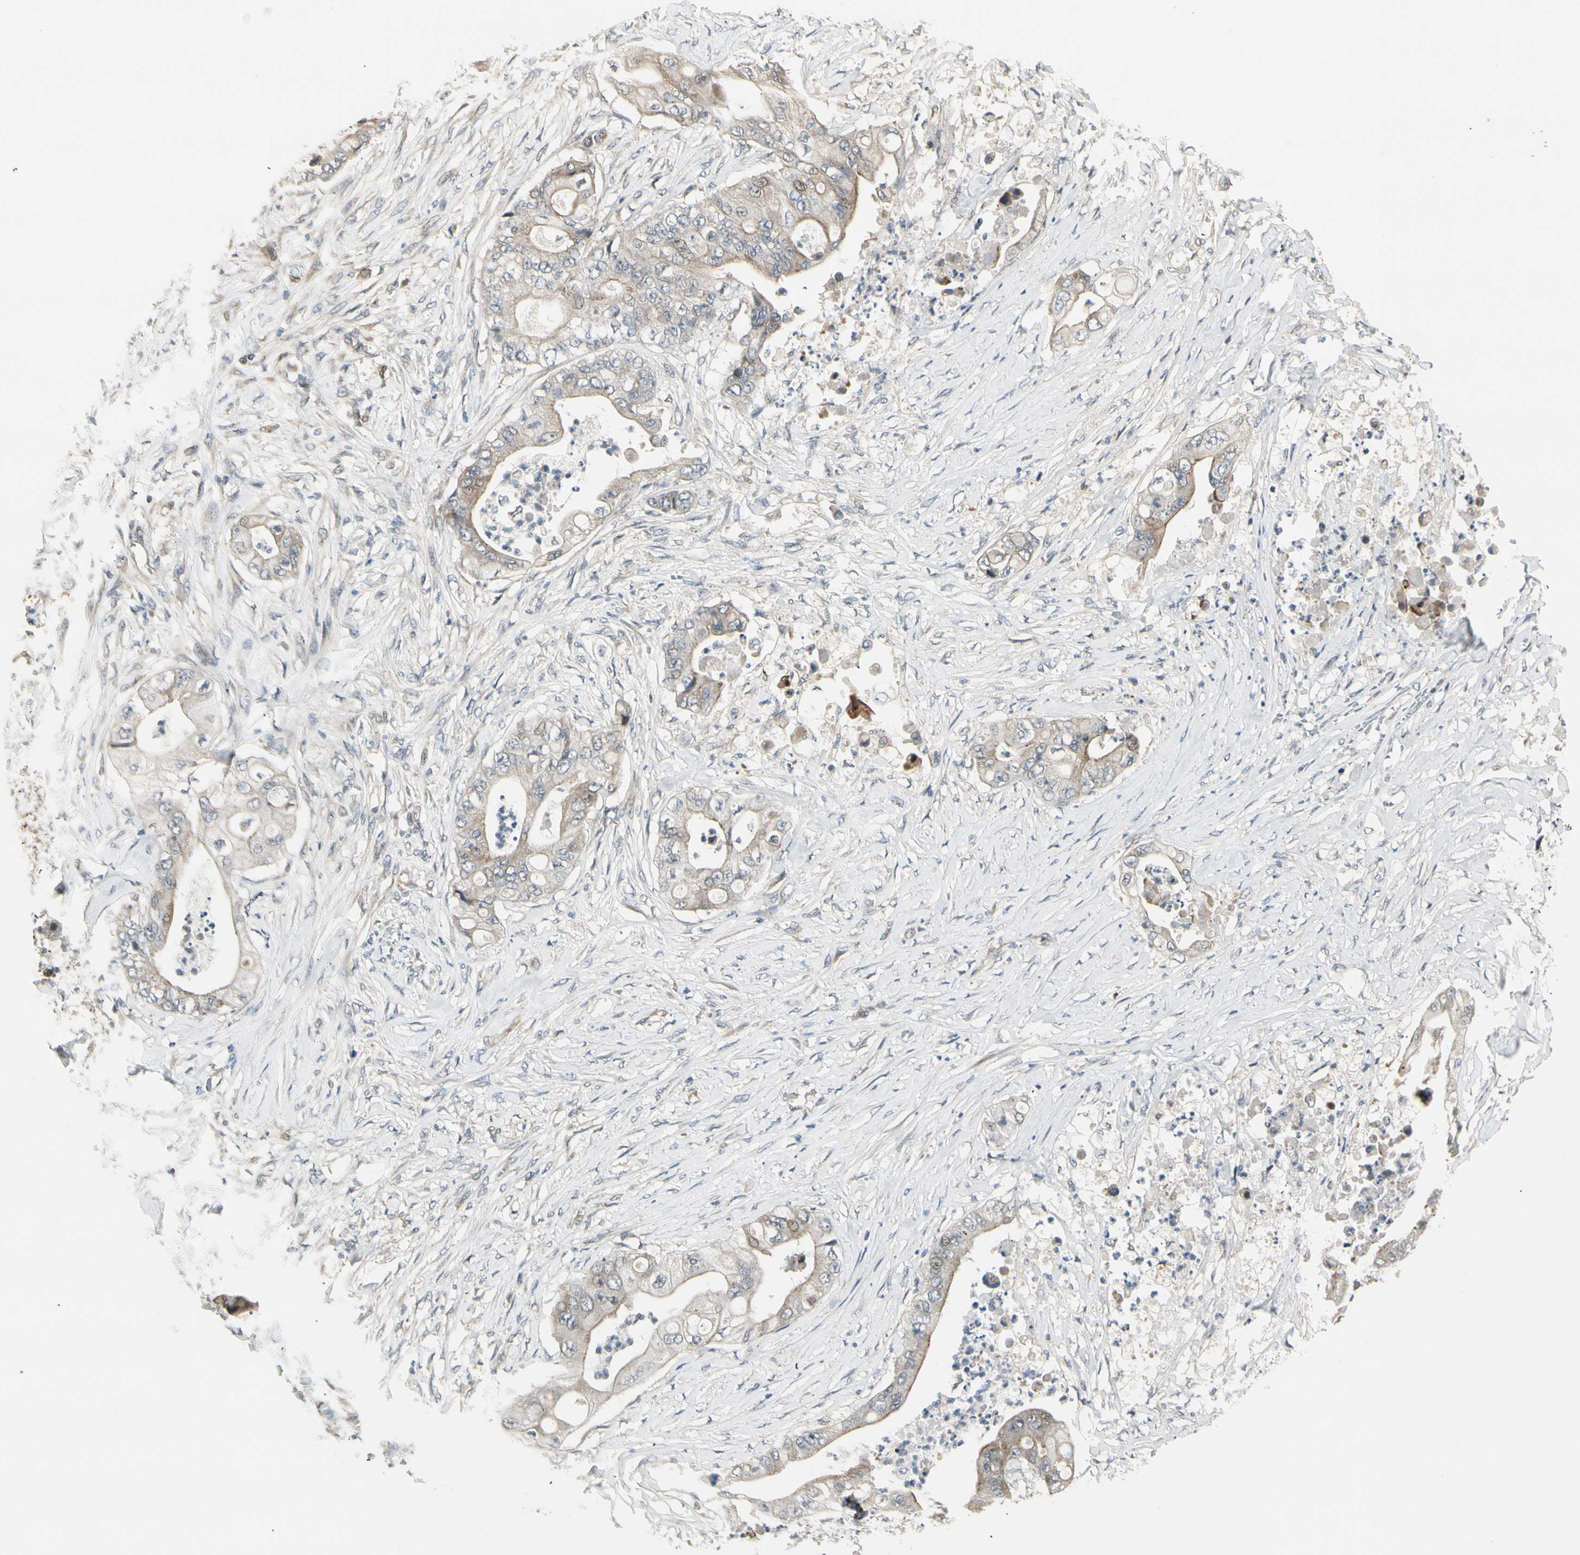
{"staining": {"intensity": "weak", "quantity": ">75%", "location": "cytoplasmic/membranous"}, "tissue": "stomach cancer", "cell_type": "Tumor cells", "image_type": "cancer", "snomed": [{"axis": "morphology", "description": "Adenocarcinoma, NOS"}, {"axis": "topography", "description": "Stomach"}], "caption": "IHC image of neoplastic tissue: stomach adenocarcinoma stained using IHC shows low levels of weak protein expression localized specifically in the cytoplasmic/membranous of tumor cells, appearing as a cytoplasmic/membranous brown color.", "gene": "SVBP", "patient": {"sex": "female", "age": 73}}